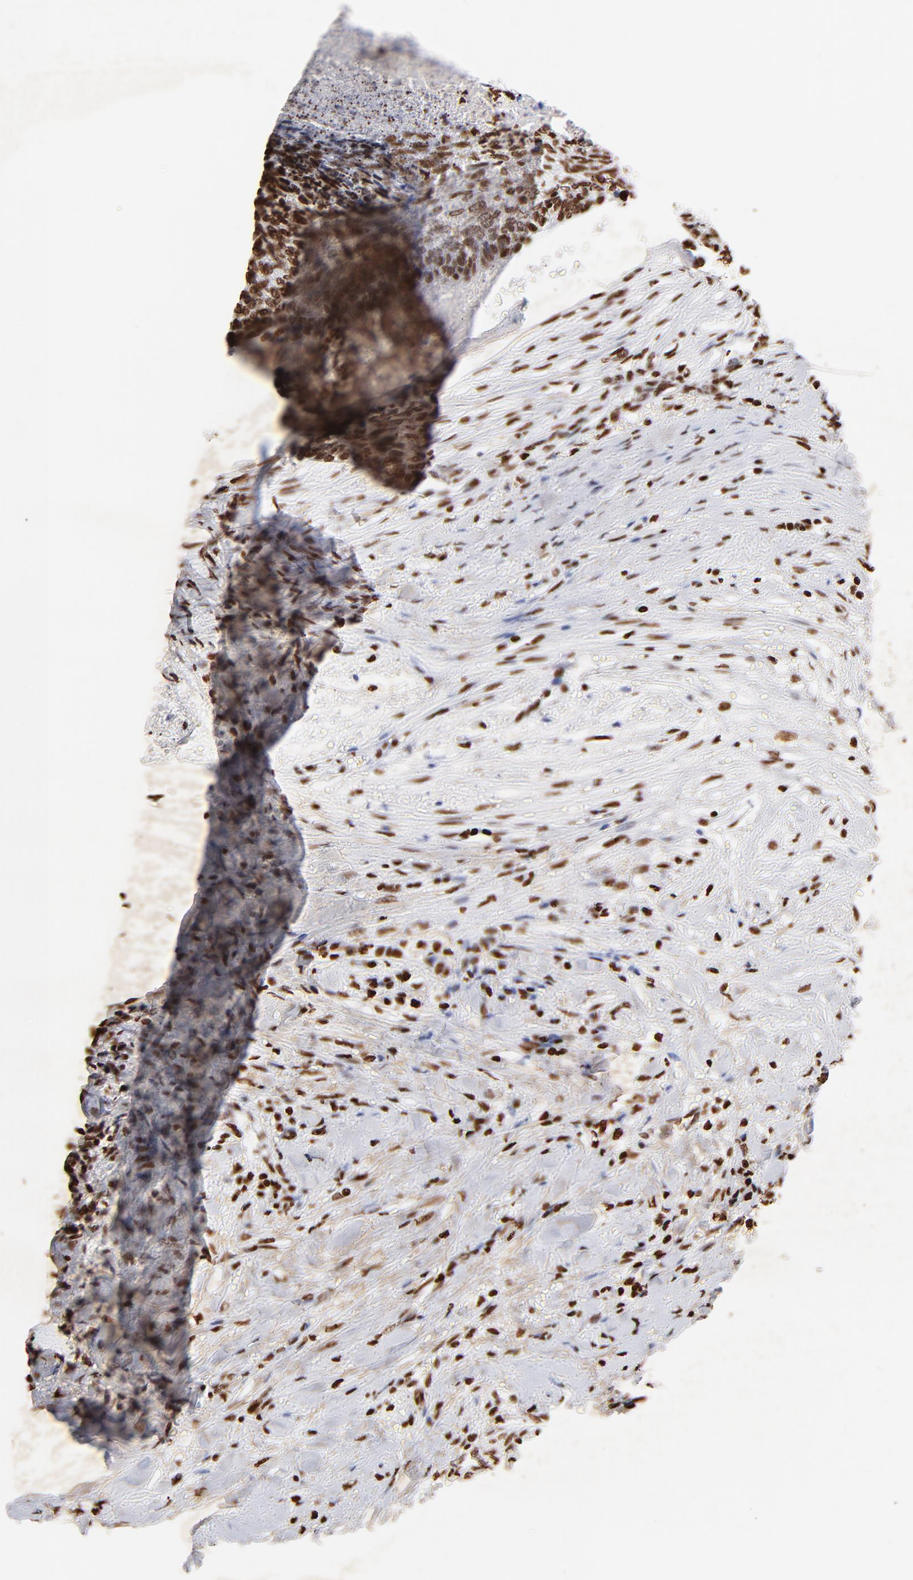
{"staining": {"intensity": "strong", "quantity": ">75%", "location": "nuclear"}, "tissue": "head and neck cancer", "cell_type": "Tumor cells", "image_type": "cancer", "snomed": [{"axis": "morphology", "description": "Squamous cell carcinoma, NOS"}, {"axis": "topography", "description": "Salivary gland"}, {"axis": "topography", "description": "Head-Neck"}], "caption": "Brown immunohistochemical staining in head and neck cancer (squamous cell carcinoma) reveals strong nuclear staining in about >75% of tumor cells.", "gene": "FBH1", "patient": {"sex": "male", "age": 70}}